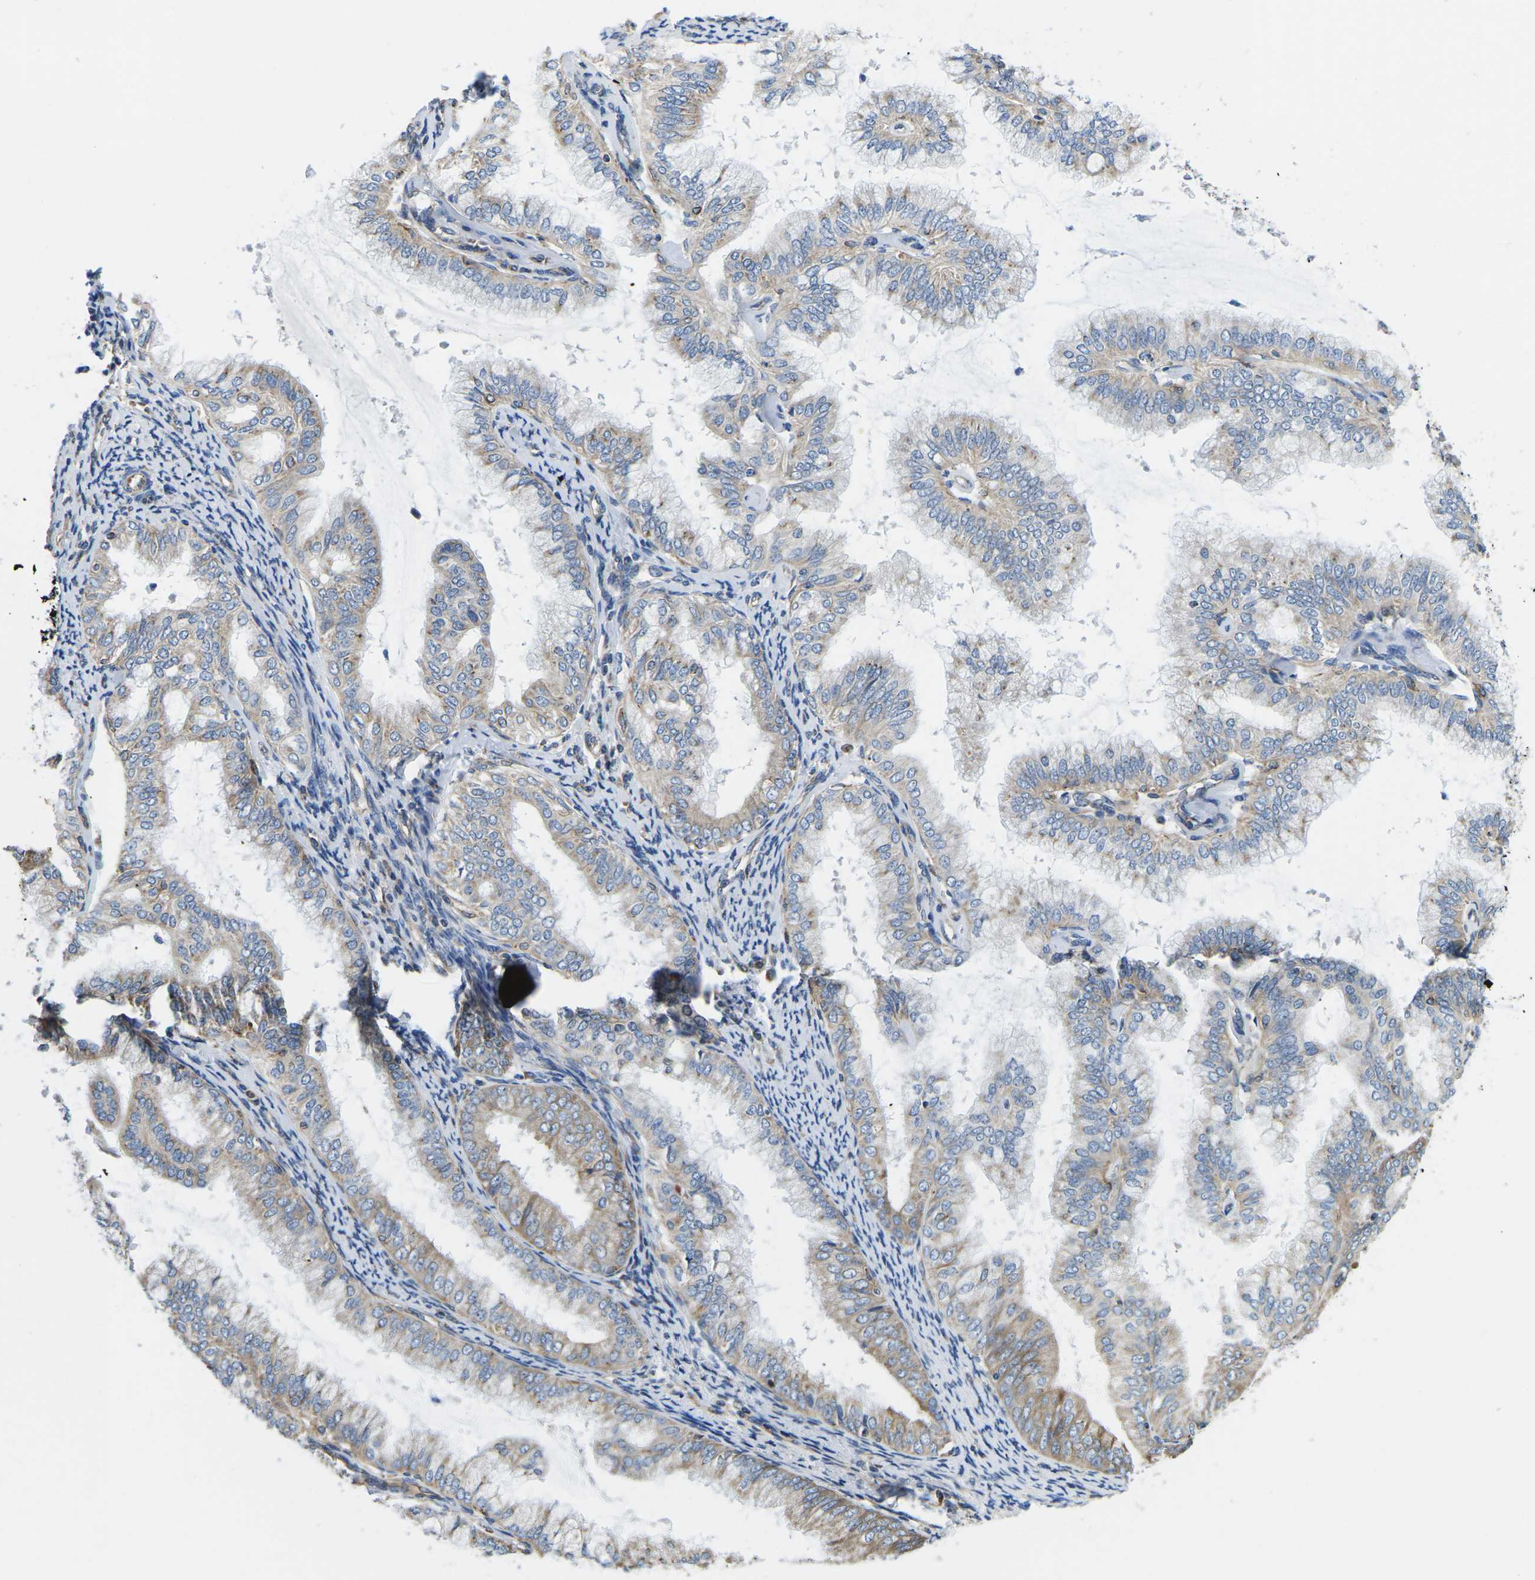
{"staining": {"intensity": "weak", "quantity": ">75%", "location": "cytoplasmic/membranous"}, "tissue": "endometrial cancer", "cell_type": "Tumor cells", "image_type": "cancer", "snomed": [{"axis": "morphology", "description": "Adenocarcinoma, NOS"}, {"axis": "topography", "description": "Endometrium"}], "caption": "The image displays staining of endometrial adenocarcinoma, revealing weak cytoplasmic/membranous protein positivity (brown color) within tumor cells. The staining was performed using DAB (3,3'-diaminobenzidine), with brown indicating positive protein expression. Nuclei are stained blue with hematoxylin.", "gene": "TMEFF2", "patient": {"sex": "female", "age": 63}}